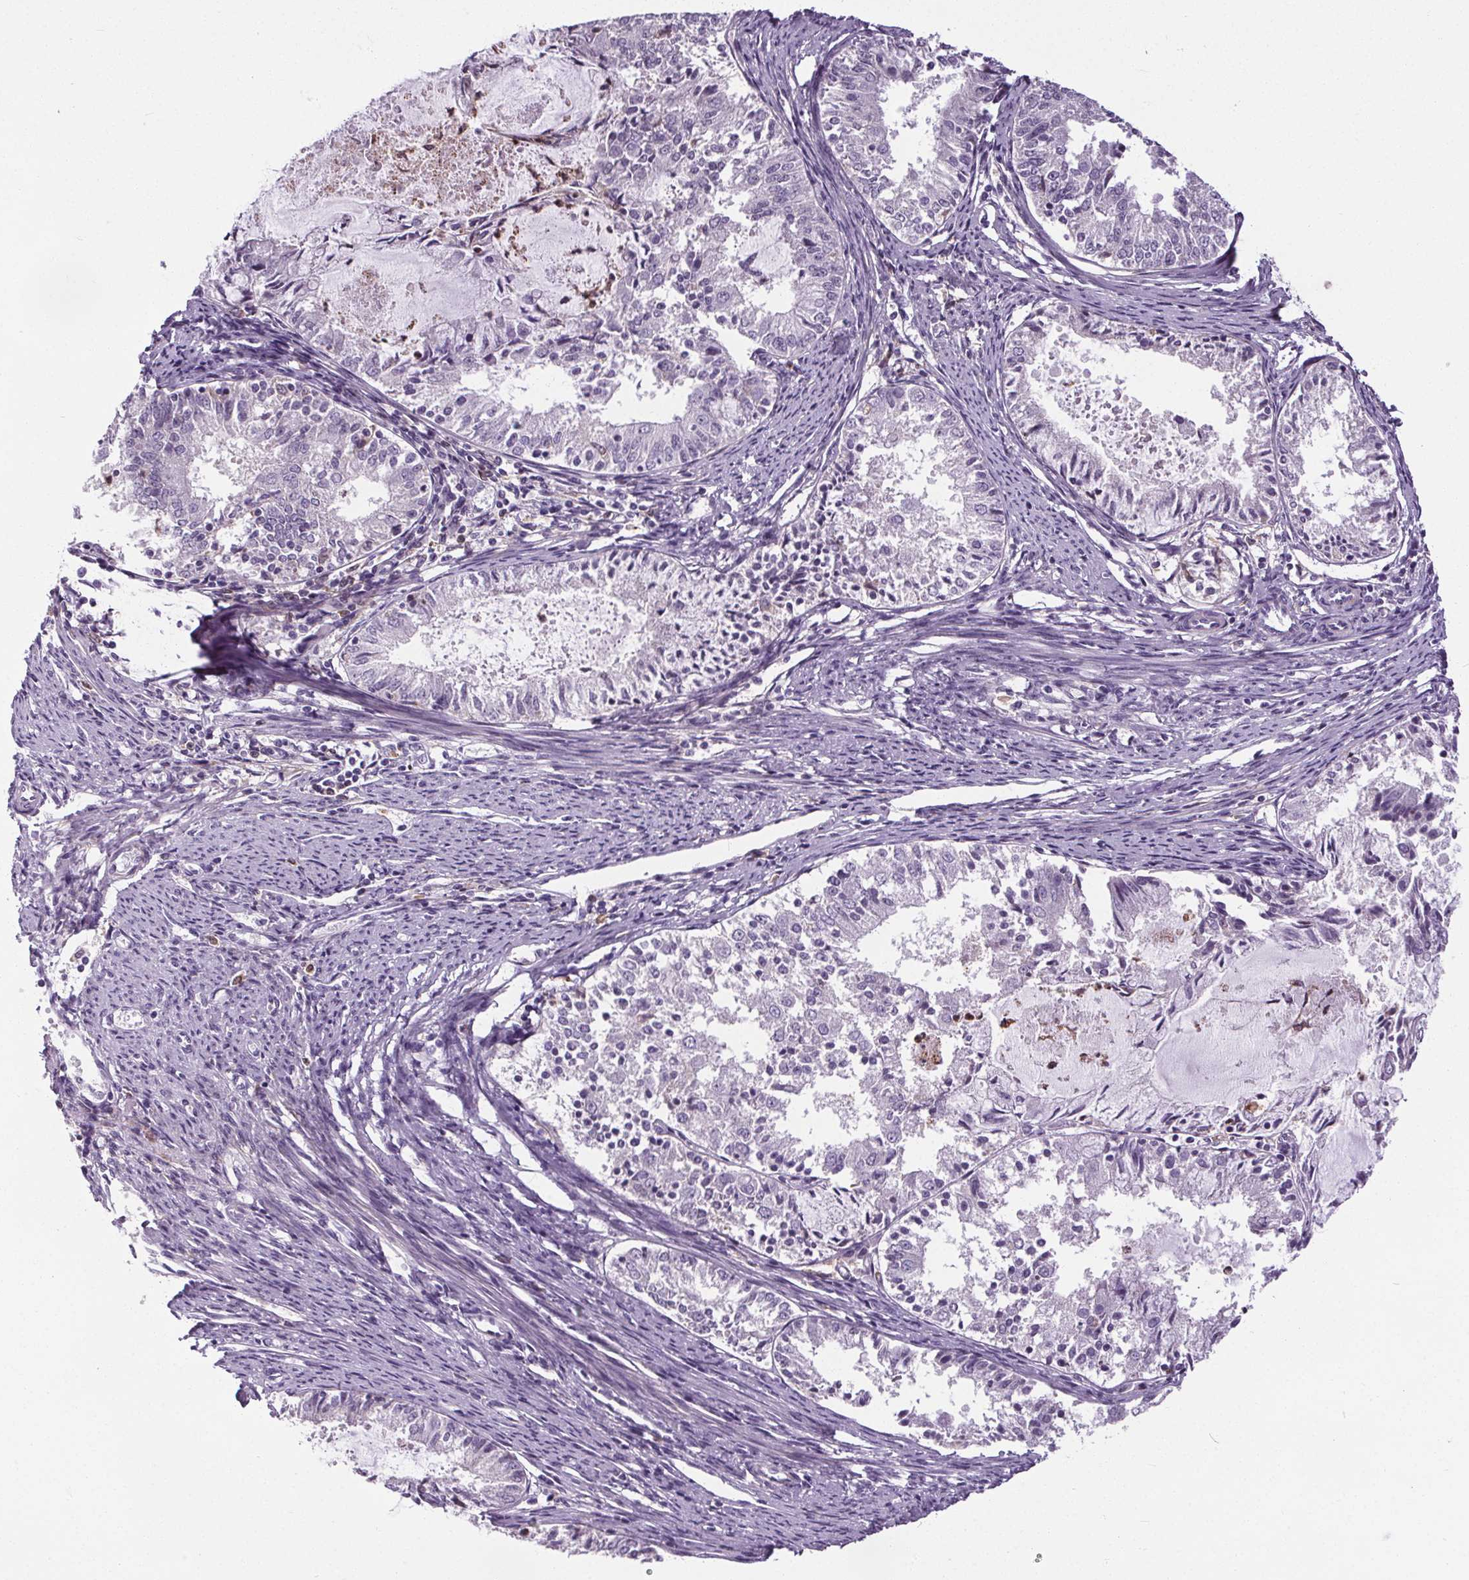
{"staining": {"intensity": "negative", "quantity": "none", "location": "none"}, "tissue": "endometrial cancer", "cell_type": "Tumor cells", "image_type": "cancer", "snomed": [{"axis": "morphology", "description": "Adenocarcinoma, NOS"}, {"axis": "topography", "description": "Endometrium"}], "caption": "Protein analysis of endometrial cancer displays no significant positivity in tumor cells.", "gene": "TMEM240", "patient": {"sex": "female", "age": 57}}